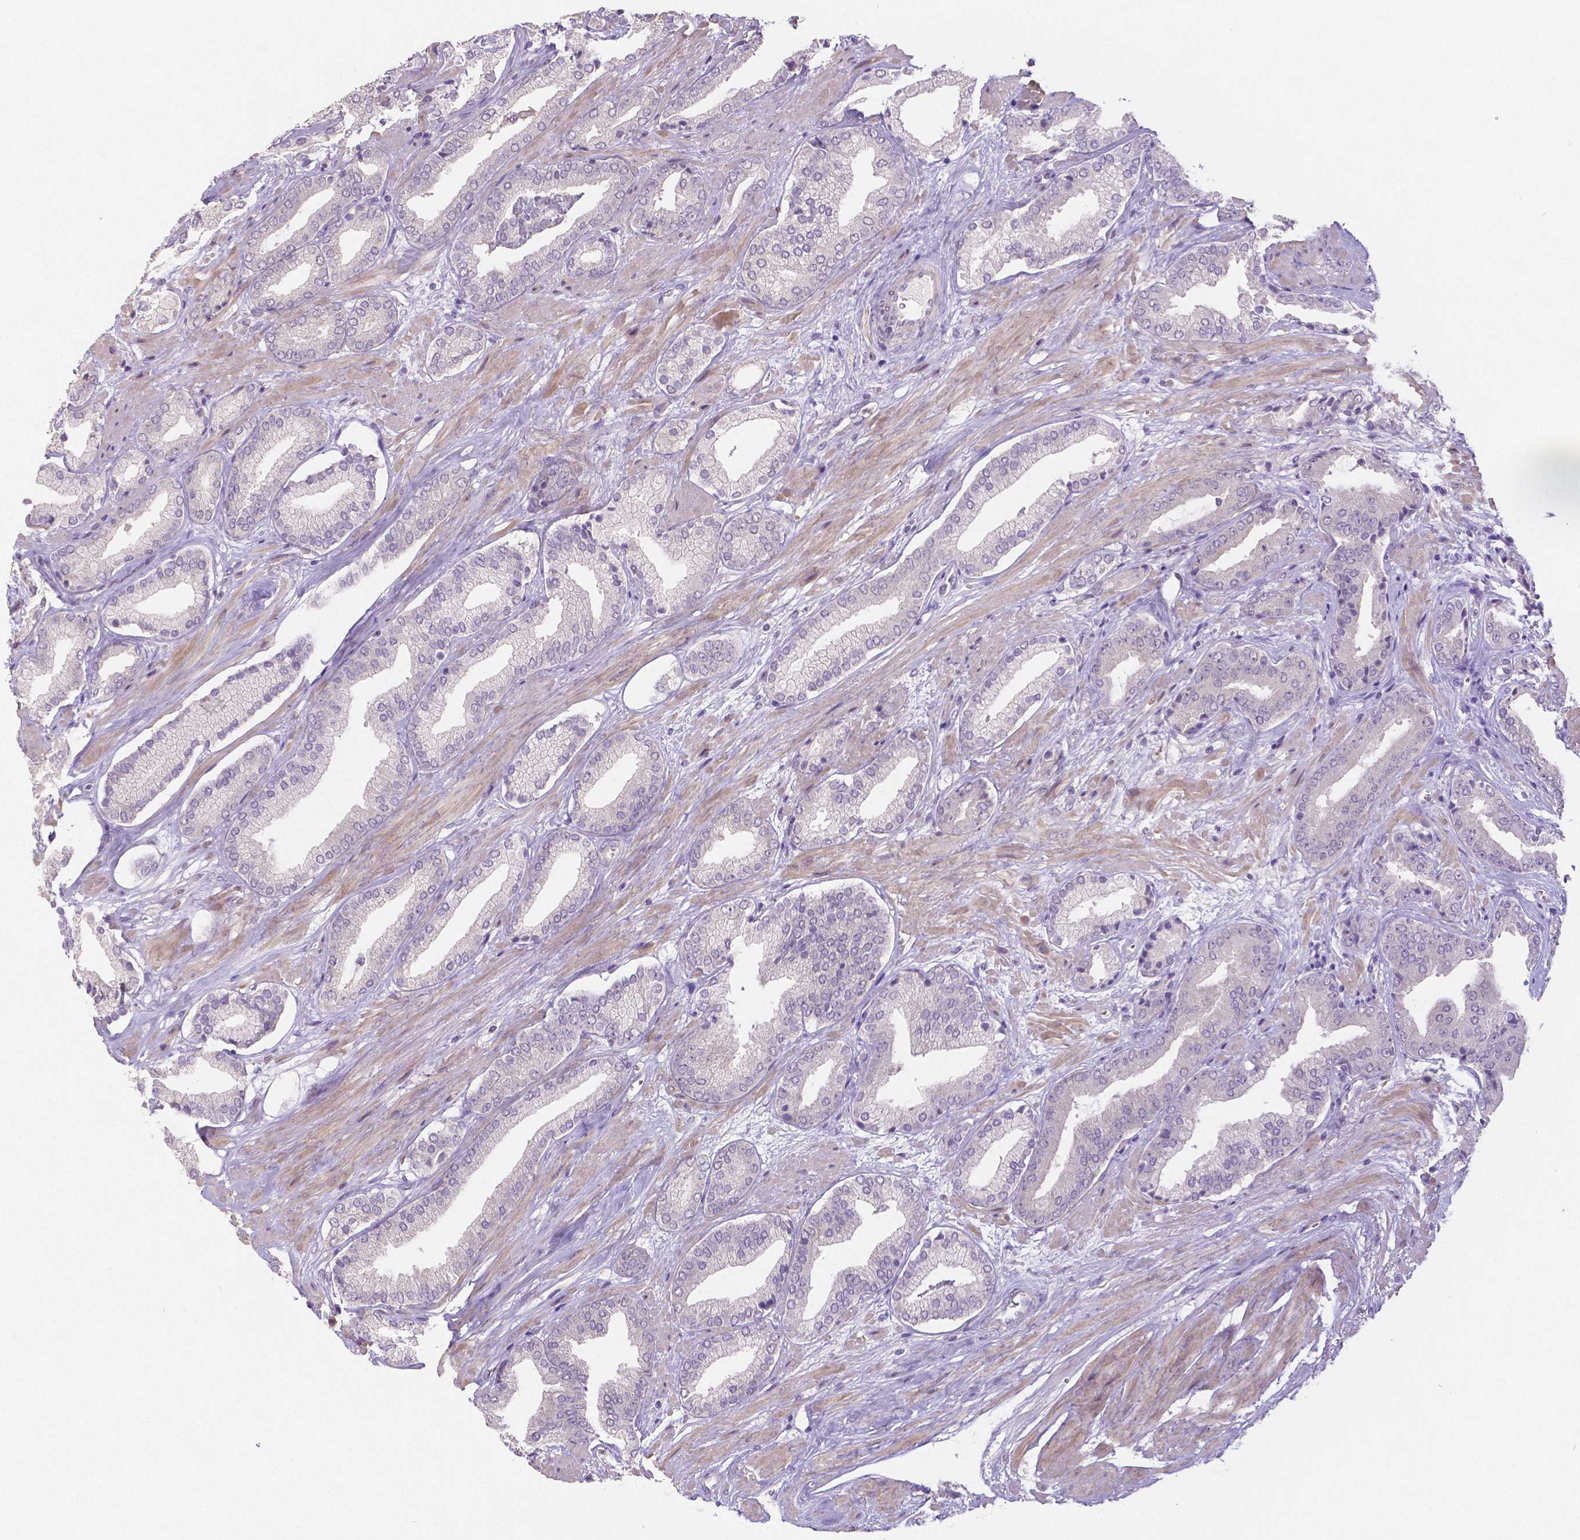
{"staining": {"intensity": "negative", "quantity": "none", "location": "none"}, "tissue": "prostate cancer", "cell_type": "Tumor cells", "image_type": "cancer", "snomed": [{"axis": "morphology", "description": "Adenocarcinoma, High grade"}, {"axis": "topography", "description": "Prostate"}], "caption": "Immunohistochemistry of prostate cancer (adenocarcinoma (high-grade)) exhibits no positivity in tumor cells. The staining is performed using DAB brown chromogen with nuclei counter-stained in using hematoxylin.", "gene": "CRMP1", "patient": {"sex": "male", "age": 56}}